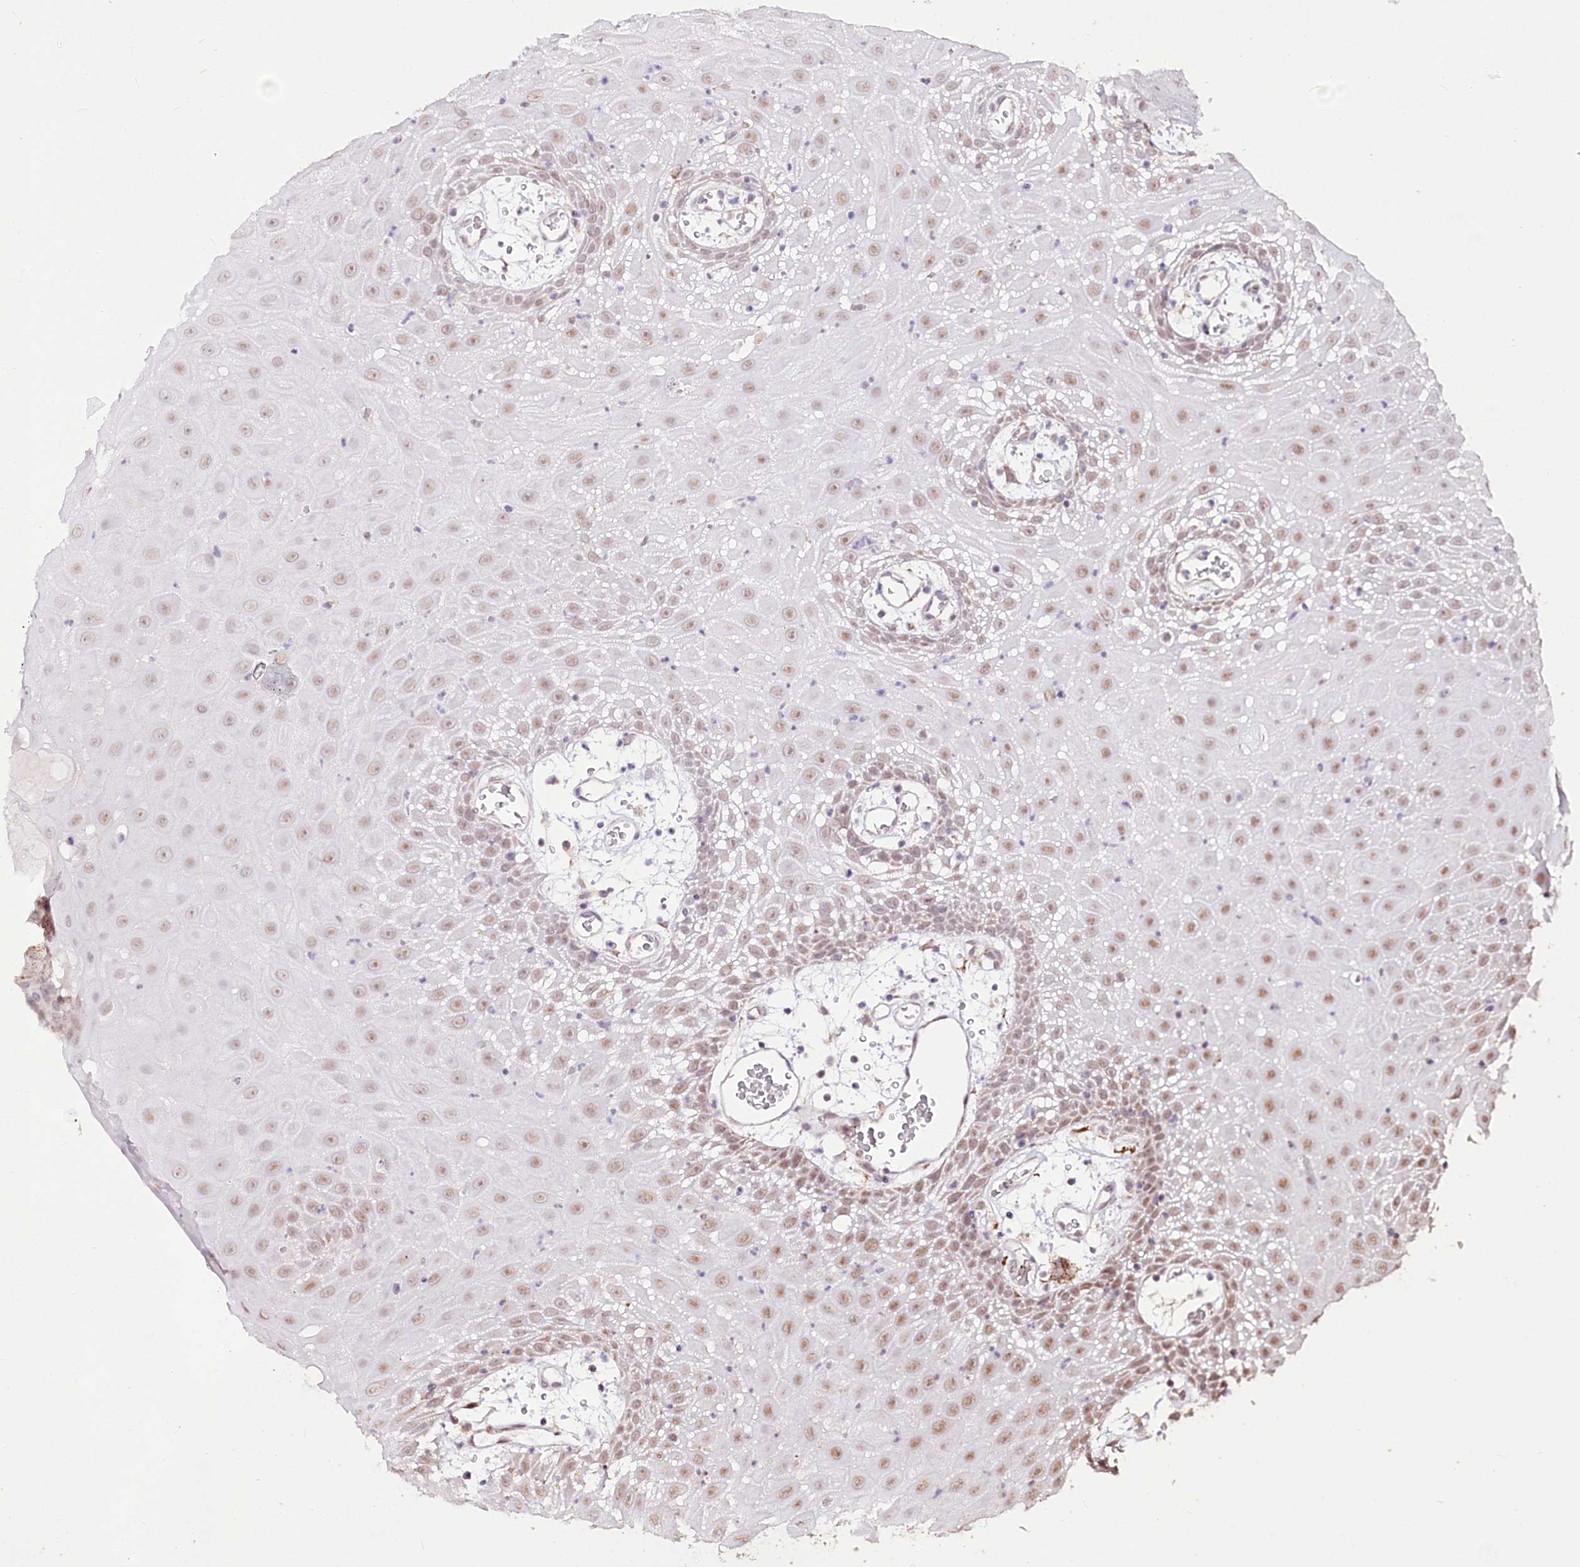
{"staining": {"intensity": "moderate", "quantity": "25%-75%", "location": "nuclear"}, "tissue": "oral mucosa", "cell_type": "Squamous epithelial cells", "image_type": "normal", "snomed": [{"axis": "morphology", "description": "Normal tissue, NOS"}, {"axis": "topography", "description": "Skeletal muscle"}, {"axis": "topography", "description": "Oral tissue"}, {"axis": "topography", "description": "Salivary gland"}, {"axis": "topography", "description": "Peripheral nerve tissue"}], "caption": "IHC of unremarkable human oral mucosa demonstrates medium levels of moderate nuclear positivity in approximately 25%-75% of squamous epithelial cells. Using DAB (brown) and hematoxylin (blue) stains, captured at high magnification using brightfield microscopy.", "gene": "CARD19", "patient": {"sex": "male", "age": 54}}